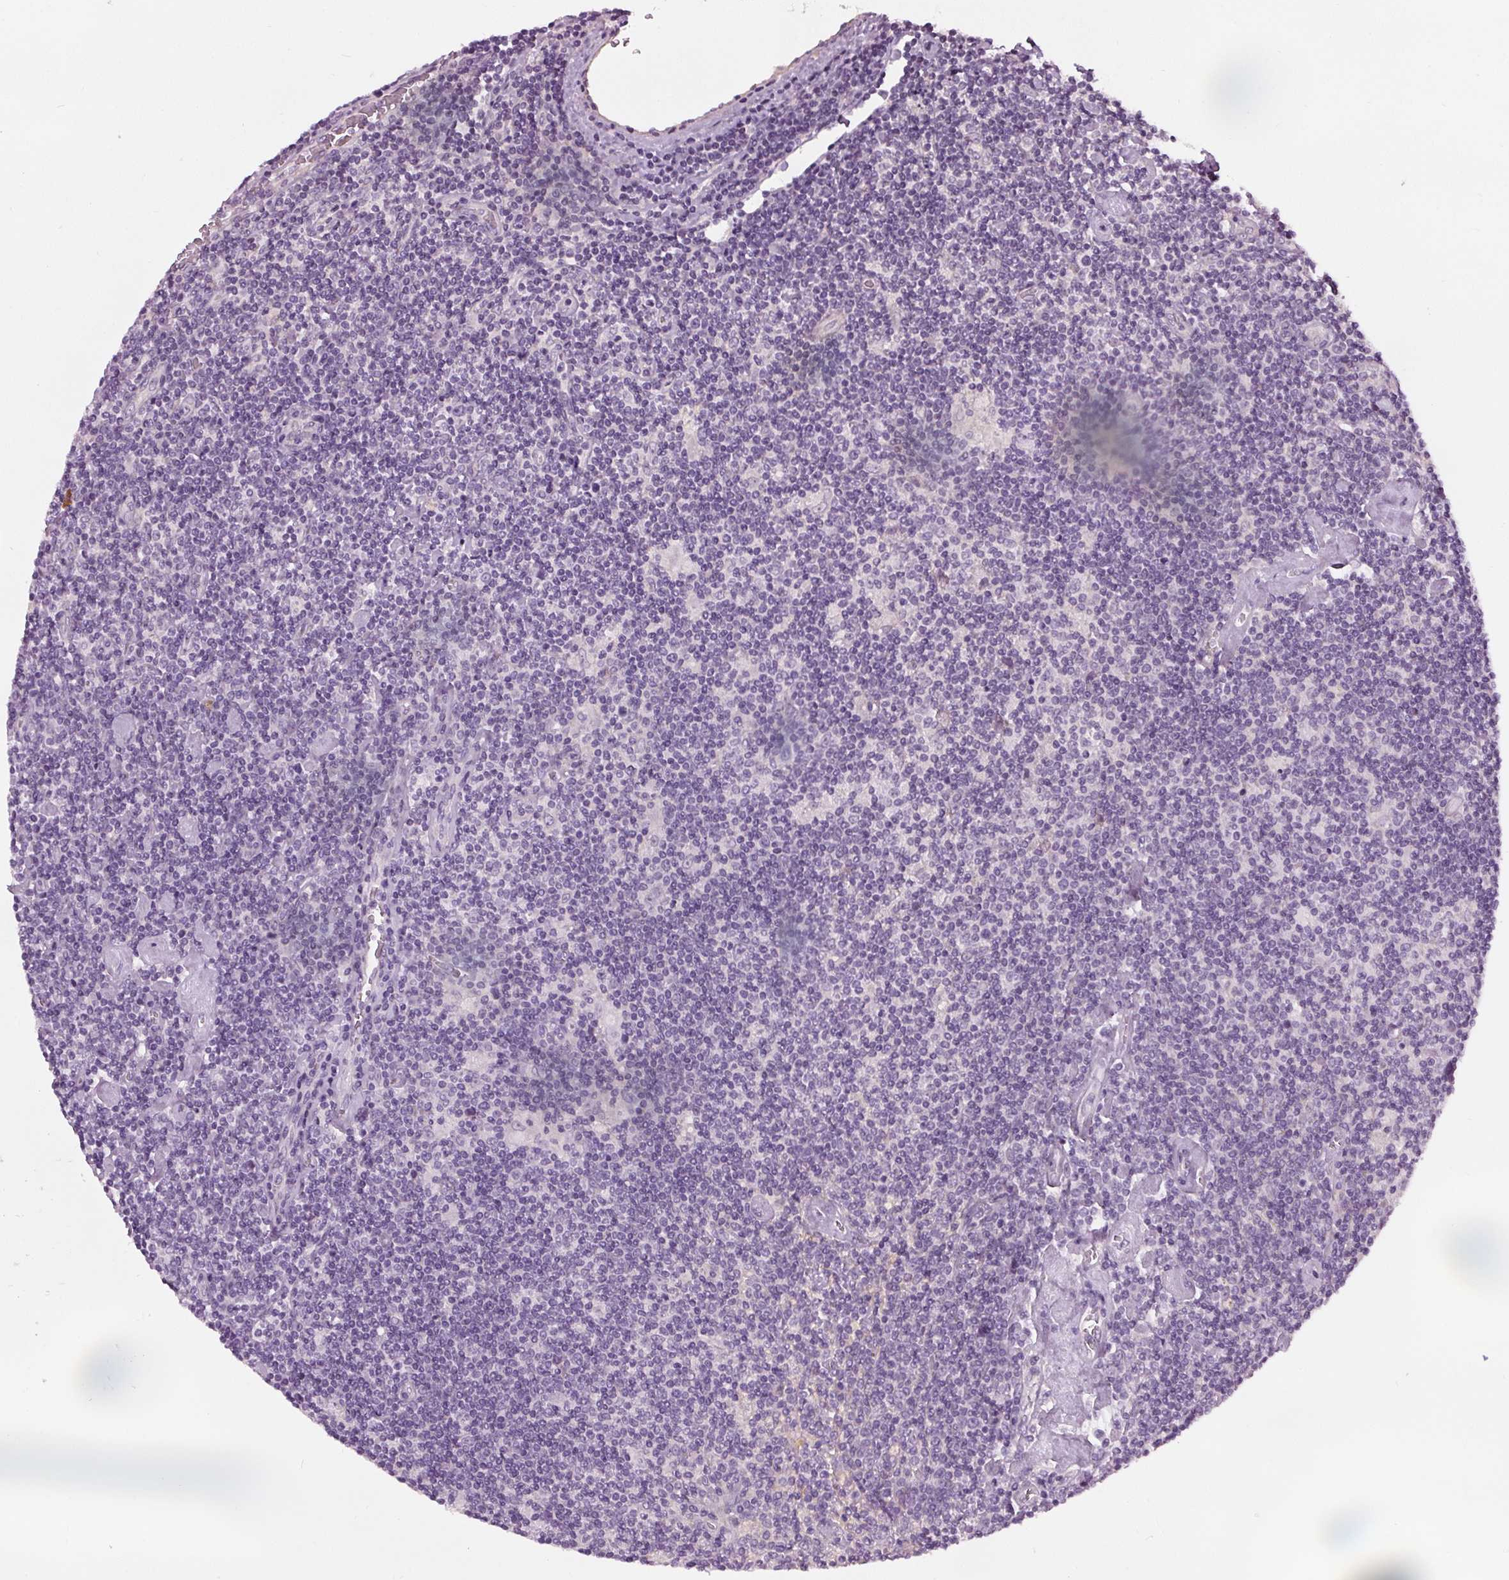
{"staining": {"intensity": "negative", "quantity": "none", "location": "none"}, "tissue": "lymphoma", "cell_type": "Tumor cells", "image_type": "cancer", "snomed": [{"axis": "morphology", "description": "Hodgkin's disease, NOS"}, {"axis": "topography", "description": "Lymph node"}], "caption": "DAB (3,3'-diaminobenzidine) immunohistochemical staining of human Hodgkin's disease exhibits no significant staining in tumor cells.", "gene": "RASA1", "patient": {"sex": "male", "age": 40}}